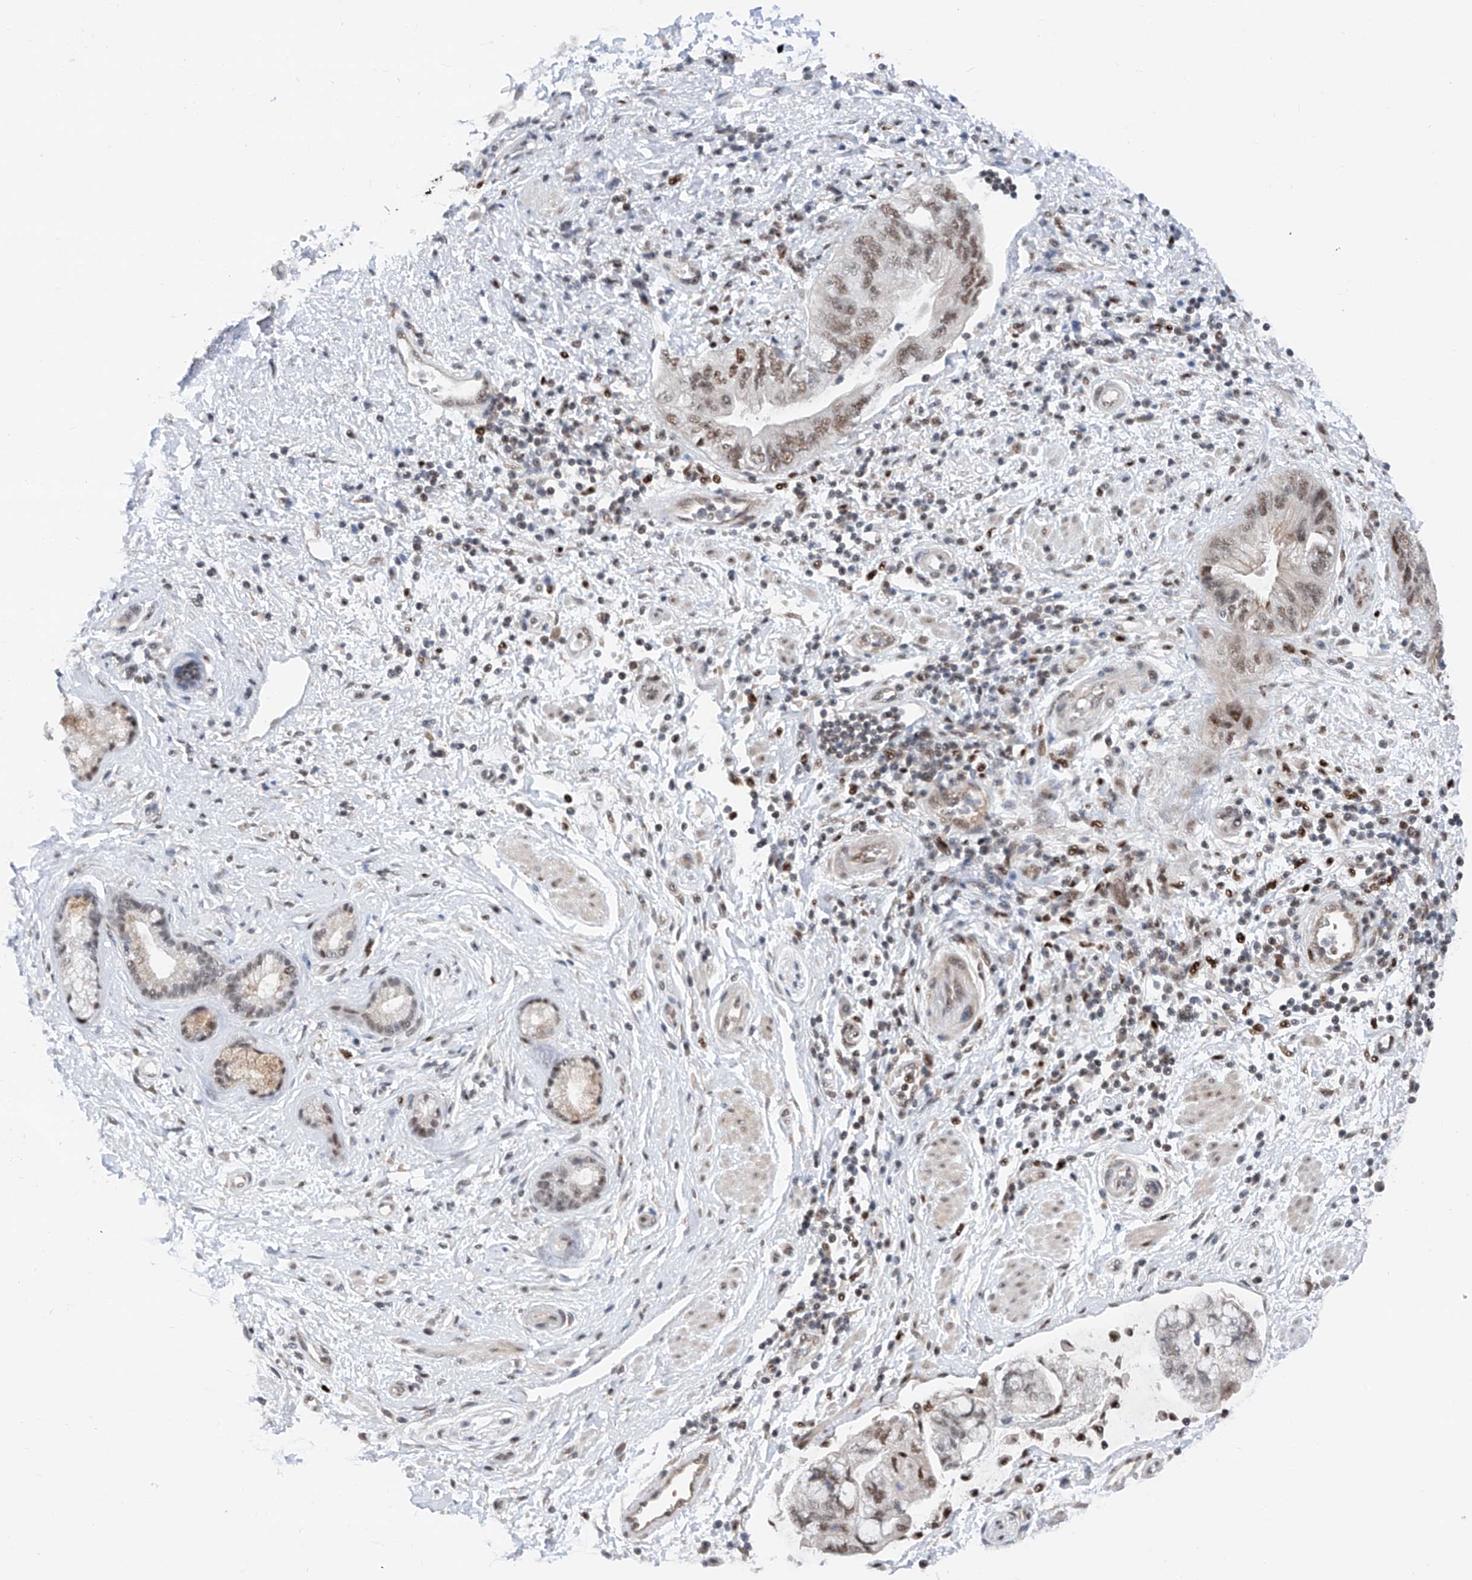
{"staining": {"intensity": "moderate", "quantity": ">75%", "location": "nuclear"}, "tissue": "pancreatic cancer", "cell_type": "Tumor cells", "image_type": "cancer", "snomed": [{"axis": "morphology", "description": "Adenocarcinoma, NOS"}, {"axis": "topography", "description": "Pancreas"}], "caption": "This image displays immunohistochemistry (IHC) staining of adenocarcinoma (pancreatic), with medium moderate nuclear expression in about >75% of tumor cells.", "gene": "SNRNP200", "patient": {"sex": "female", "age": 73}}